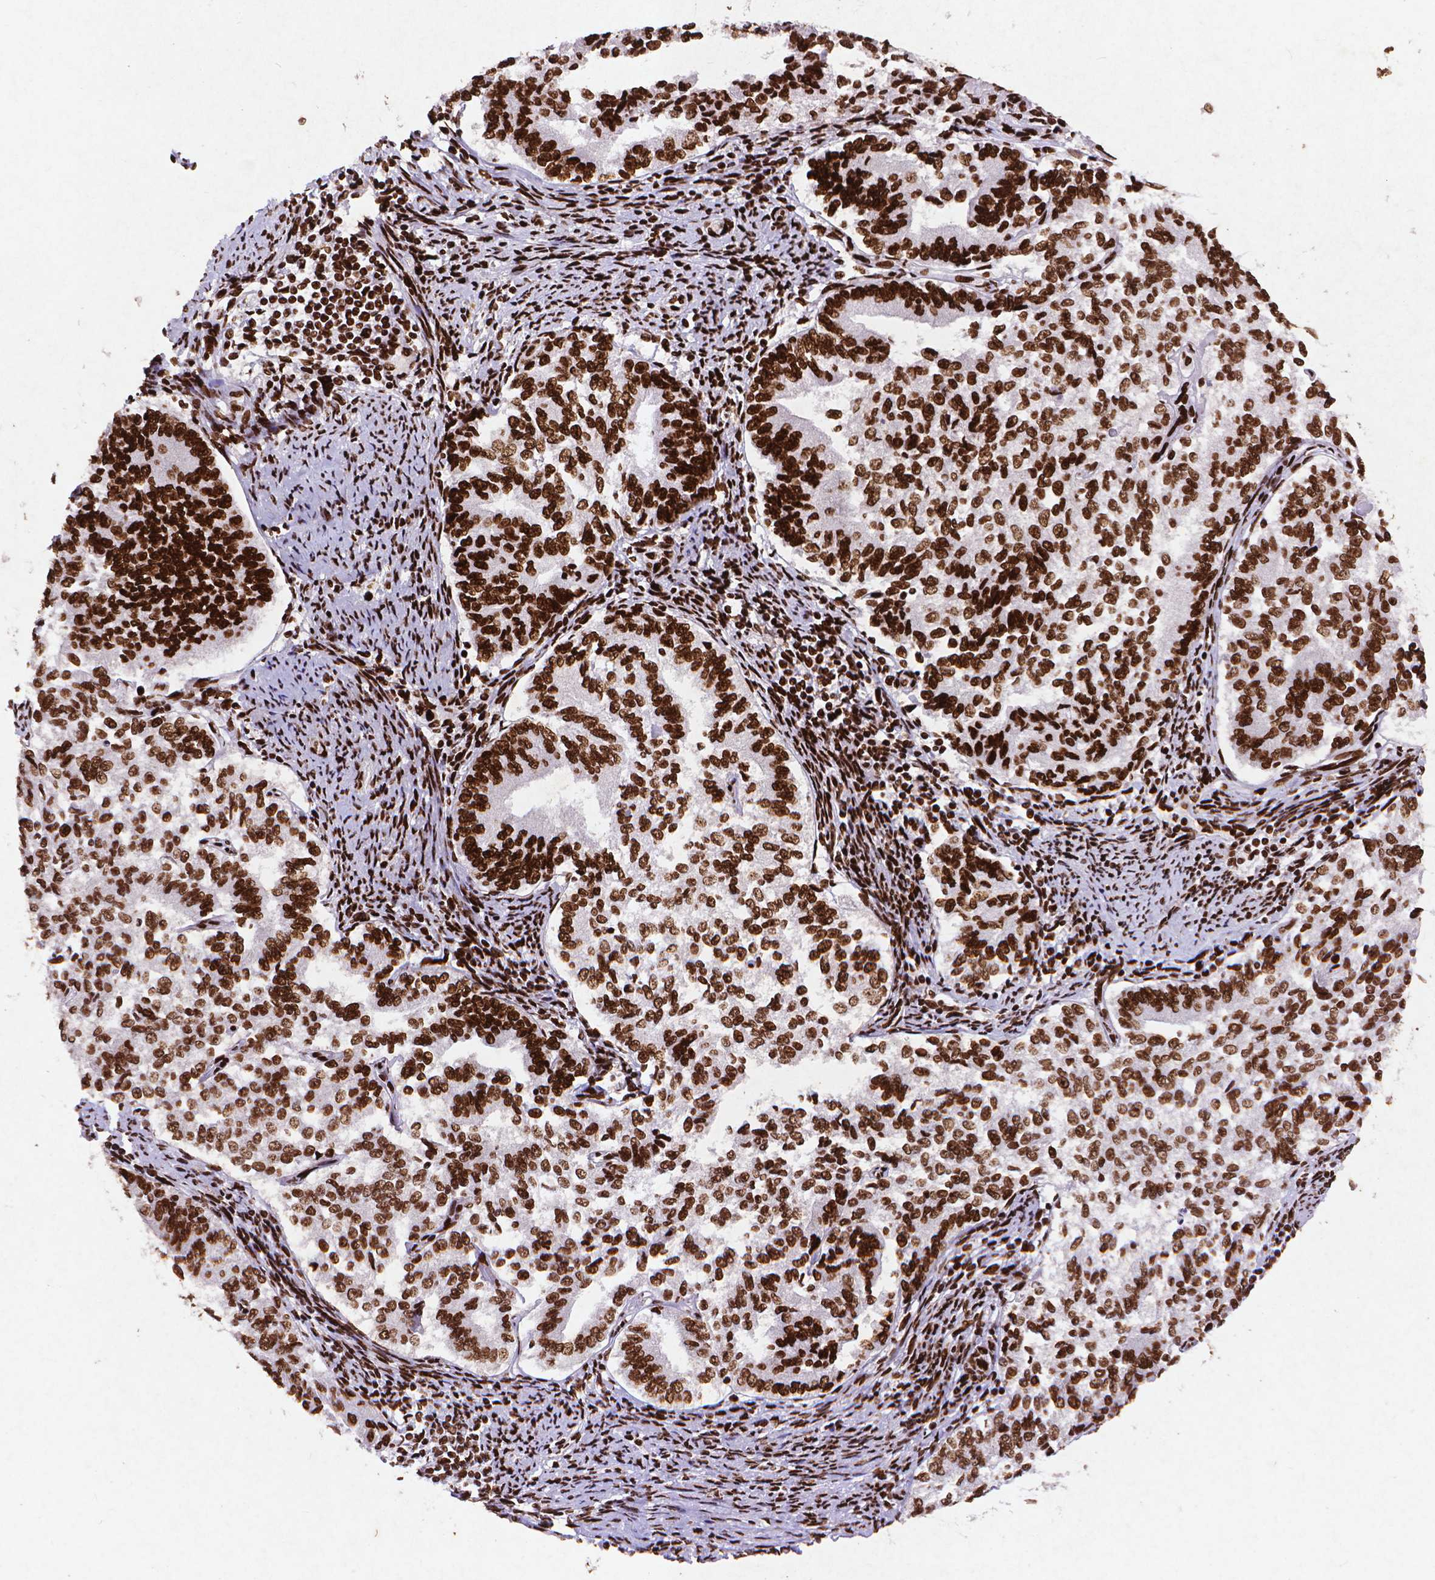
{"staining": {"intensity": "strong", "quantity": ">75%", "location": "nuclear"}, "tissue": "endometrial cancer", "cell_type": "Tumor cells", "image_type": "cancer", "snomed": [{"axis": "morphology", "description": "Adenocarcinoma, NOS"}, {"axis": "topography", "description": "Endometrium"}], "caption": "Immunohistochemical staining of endometrial cancer (adenocarcinoma) displays high levels of strong nuclear positivity in about >75% of tumor cells. The protein of interest is stained brown, and the nuclei are stained in blue (DAB IHC with brightfield microscopy, high magnification).", "gene": "CITED2", "patient": {"sex": "female", "age": 65}}